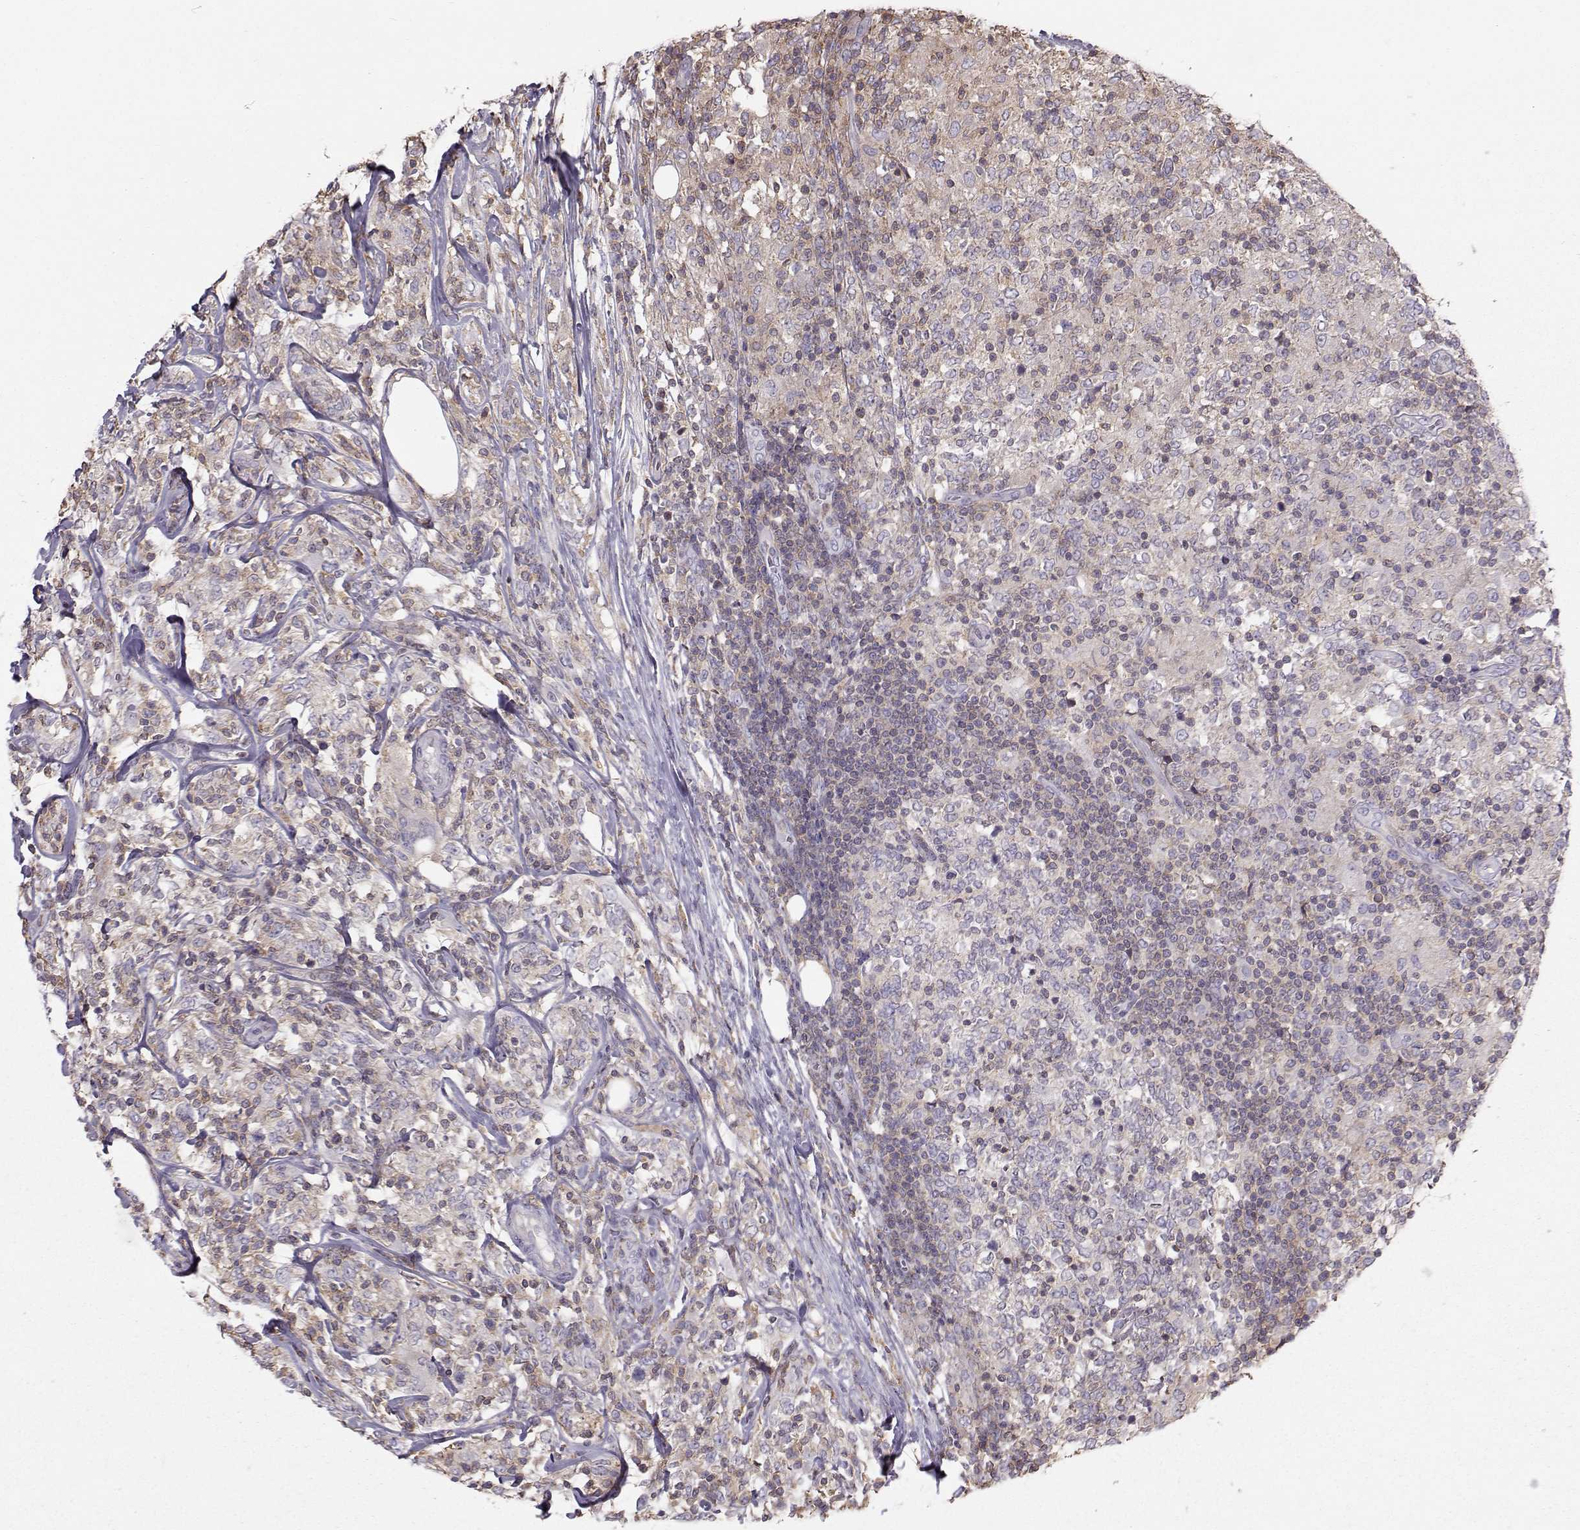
{"staining": {"intensity": "moderate", "quantity": "<25%", "location": "cytoplasmic/membranous"}, "tissue": "lymphoma", "cell_type": "Tumor cells", "image_type": "cancer", "snomed": [{"axis": "morphology", "description": "Malignant lymphoma, non-Hodgkin's type, High grade"}, {"axis": "topography", "description": "Lymph node"}], "caption": "Approximately <25% of tumor cells in human lymphoma show moderate cytoplasmic/membranous protein staining as visualized by brown immunohistochemical staining.", "gene": "ZBTB32", "patient": {"sex": "female", "age": 84}}